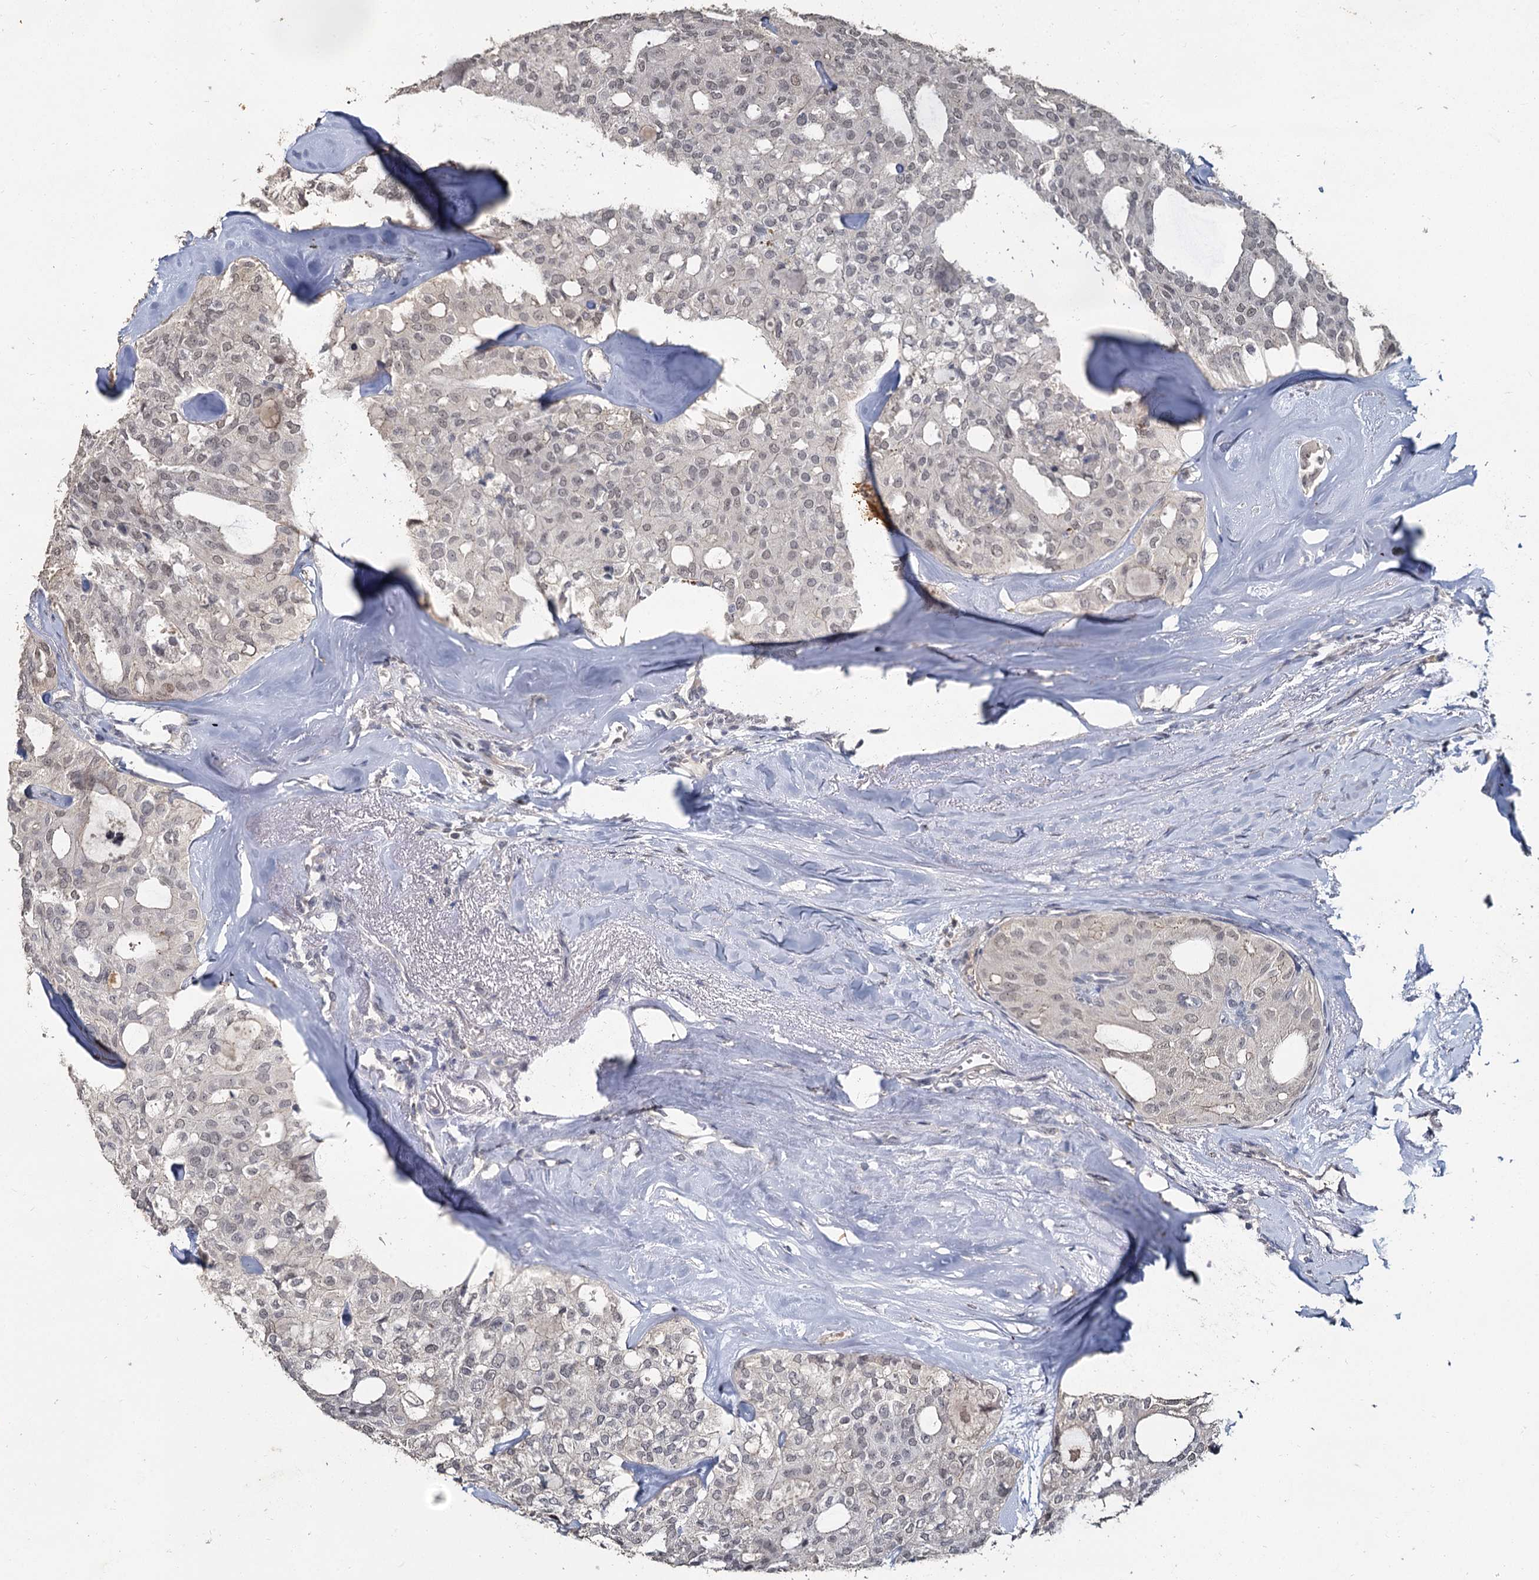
{"staining": {"intensity": "weak", "quantity": "<25%", "location": "nuclear"}, "tissue": "thyroid cancer", "cell_type": "Tumor cells", "image_type": "cancer", "snomed": [{"axis": "morphology", "description": "Follicular adenoma carcinoma, NOS"}, {"axis": "topography", "description": "Thyroid gland"}], "caption": "Thyroid cancer was stained to show a protein in brown. There is no significant positivity in tumor cells.", "gene": "MUCL1", "patient": {"sex": "male", "age": 75}}